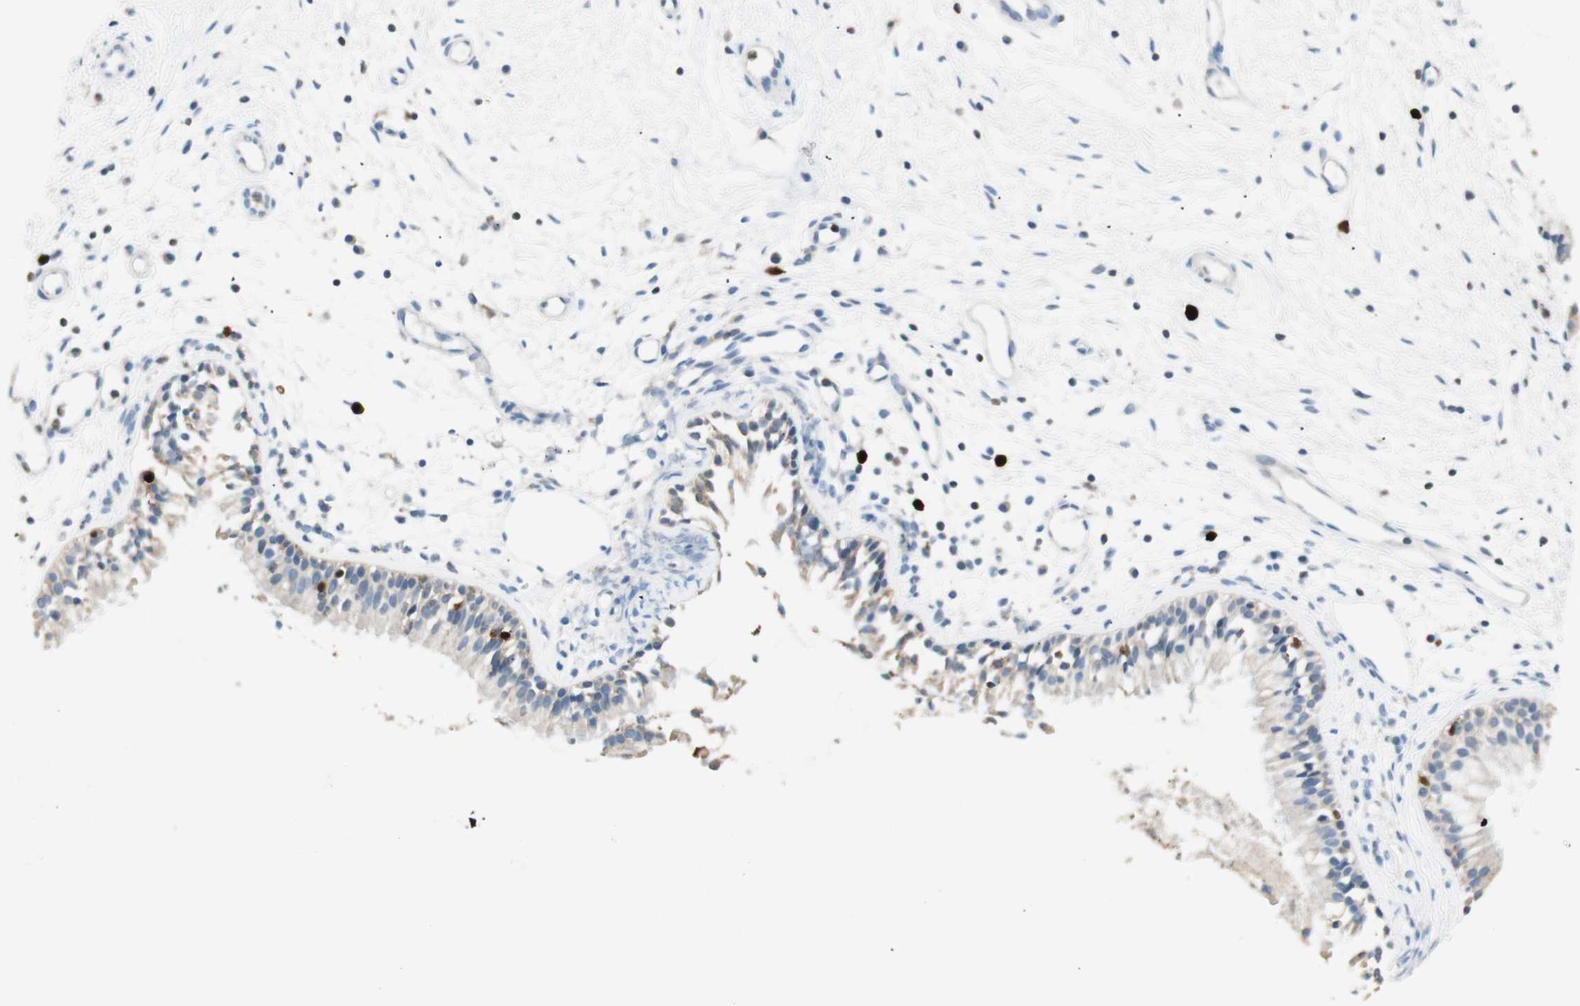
{"staining": {"intensity": "weak", "quantity": "25%-75%", "location": "cytoplasmic/membranous"}, "tissue": "nasopharynx", "cell_type": "Respiratory epithelial cells", "image_type": "normal", "snomed": [{"axis": "morphology", "description": "Normal tissue, NOS"}, {"axis": "topography", "description": "Nasopharynx"}], "caption": "Immunohistochemistry histopathology image of normal nasopharynx: human nasopharynx stained using immunohistochemistry (IHC) shows low levels of weak protein expression localized specifically in the cytoplasmic/membranous of respiratory epithelial cells, appearing as a cytoplasmic/membranous brown color.", "gene": "HPGD", "patient": {"sex": "male", "age": 21}}